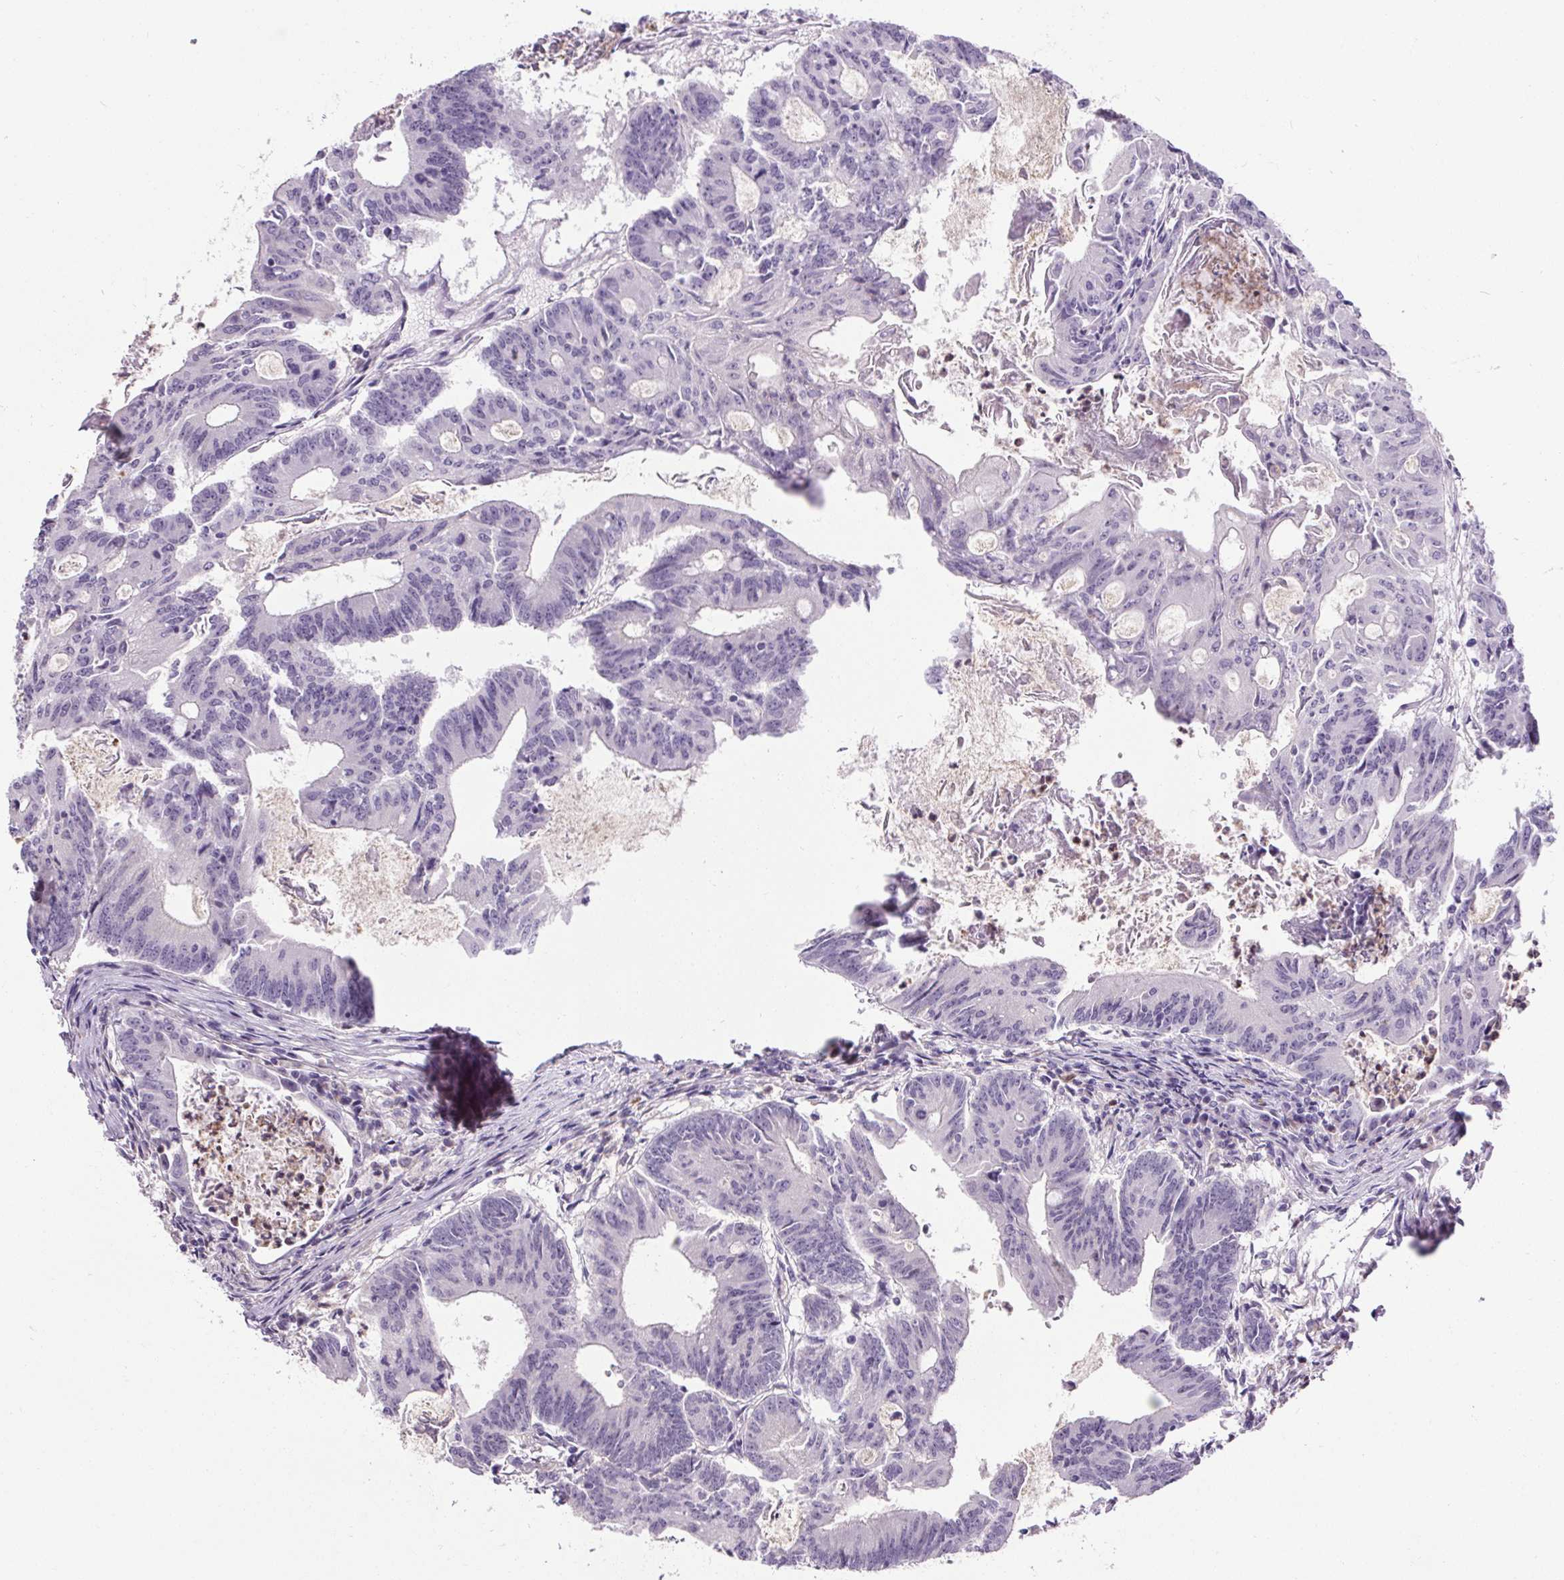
{"staining": {"intensity": "negative", "quantity": "none", "location": "none"}, "tissue": "colorectal cancer", "cell_type": "Tumor cells", "image_type": "cancer", "snomed": [{"axis": "morphology", "description": "Adenocarcinoma, NOS"}, {"axis": "topography", "description": "Colon"}], "caption": "Immunohistochemical staining of human colorectal cancer reveals no significant expression in tumor cells.", "gene": "TMEM240", "patient": {"sex": "female", "age": 70}}